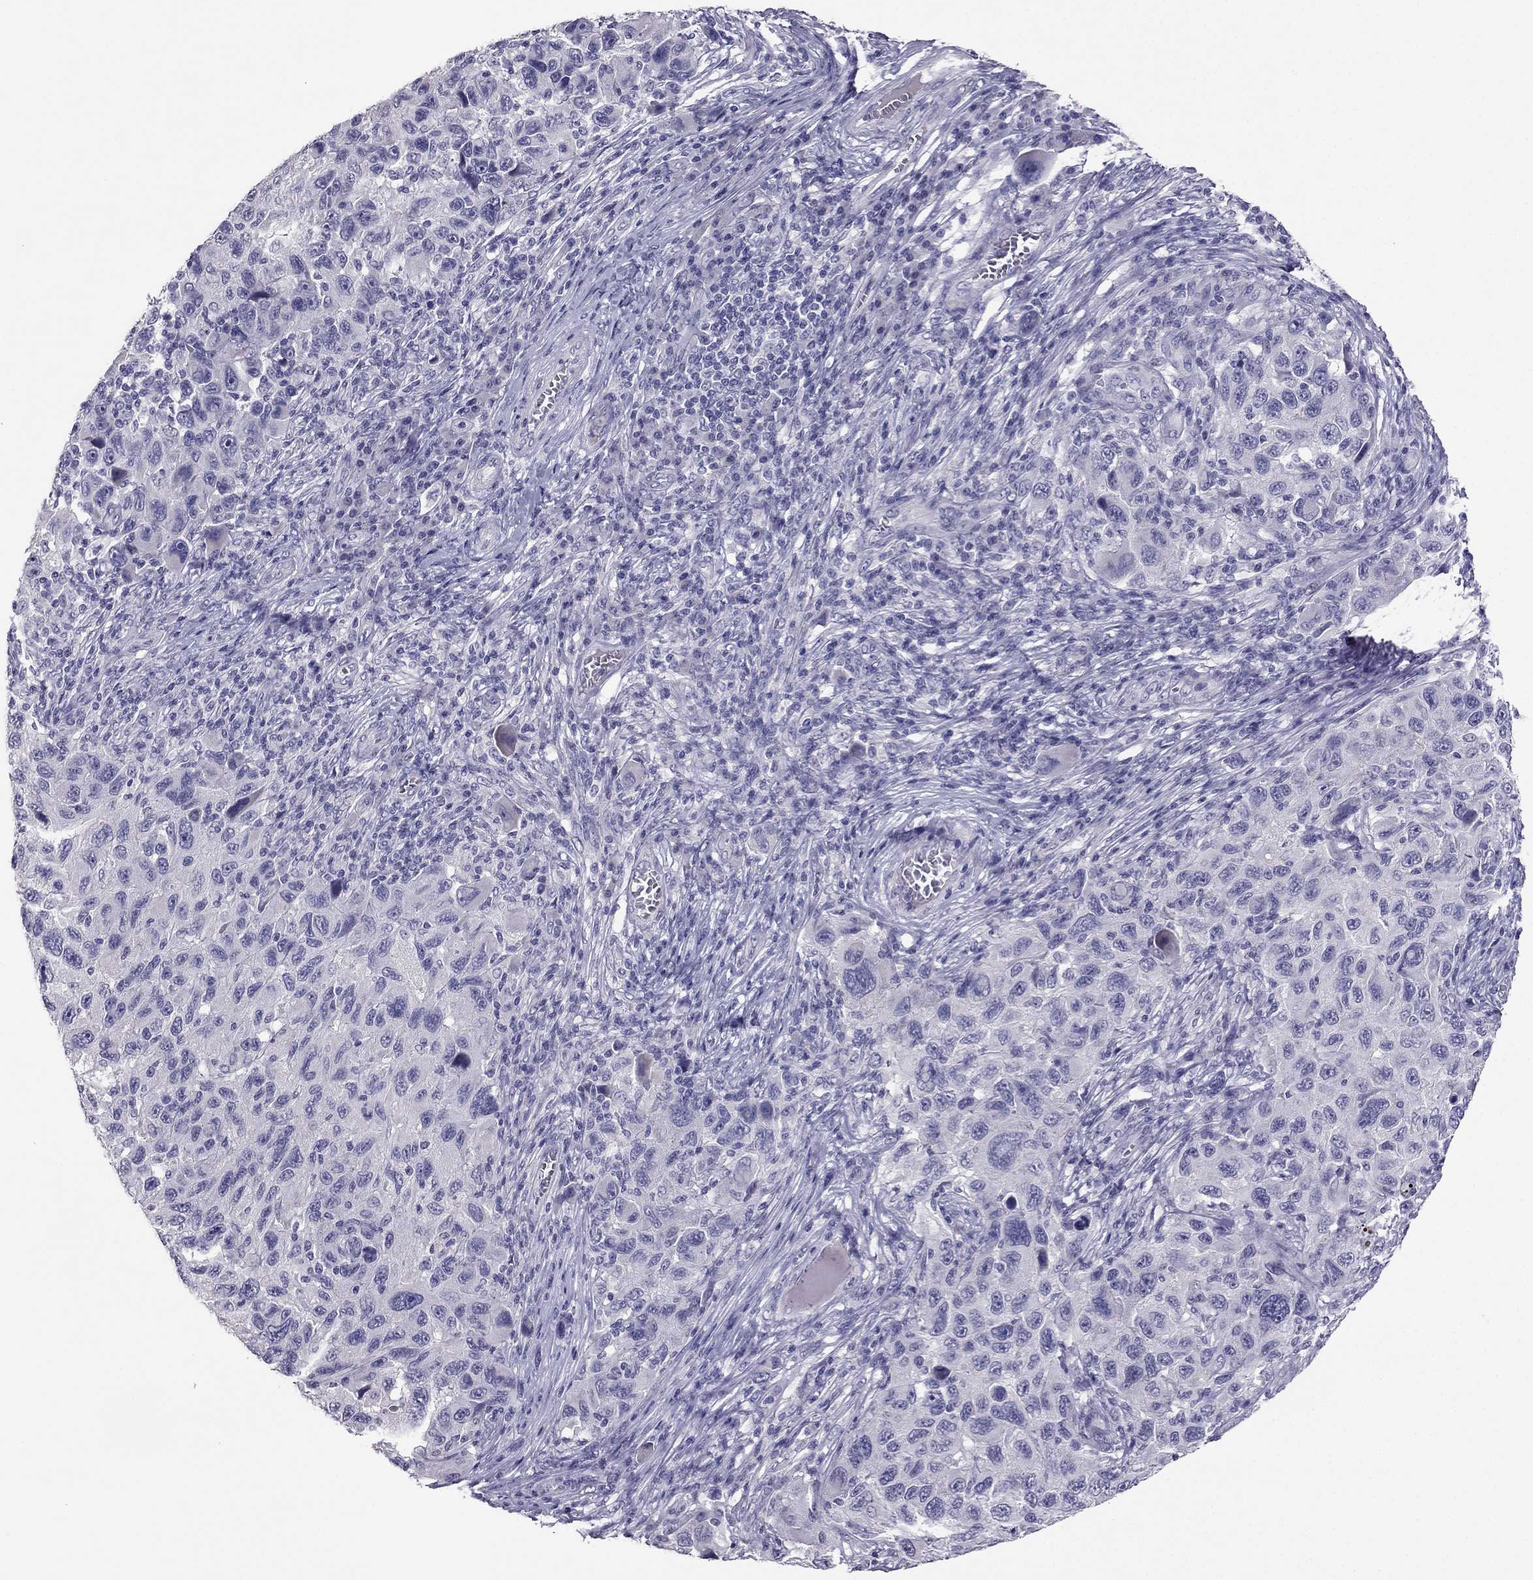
{"staining": {"intensity": "negative", "quantity": "none", "location": "none"}, "tissue": "melanoma", "cell_type": "Tumor cells", "image_type": "cancer", "snomed": [{"axis": "morphology", "description": "Malignant melanoma, NOS"}, {"axis": "topography", "description": "Skin"}], "caption": "Immunohistochemical staining of human malignant melanoma demonstrates no significant expression in tumor cells. (Stains: DAB IHC with hematoxylin counter stain, Microscopy: brightfield microscopy at high magnification).", "gene": "RHO", "patient": {"sex": "male", "age": 53}}